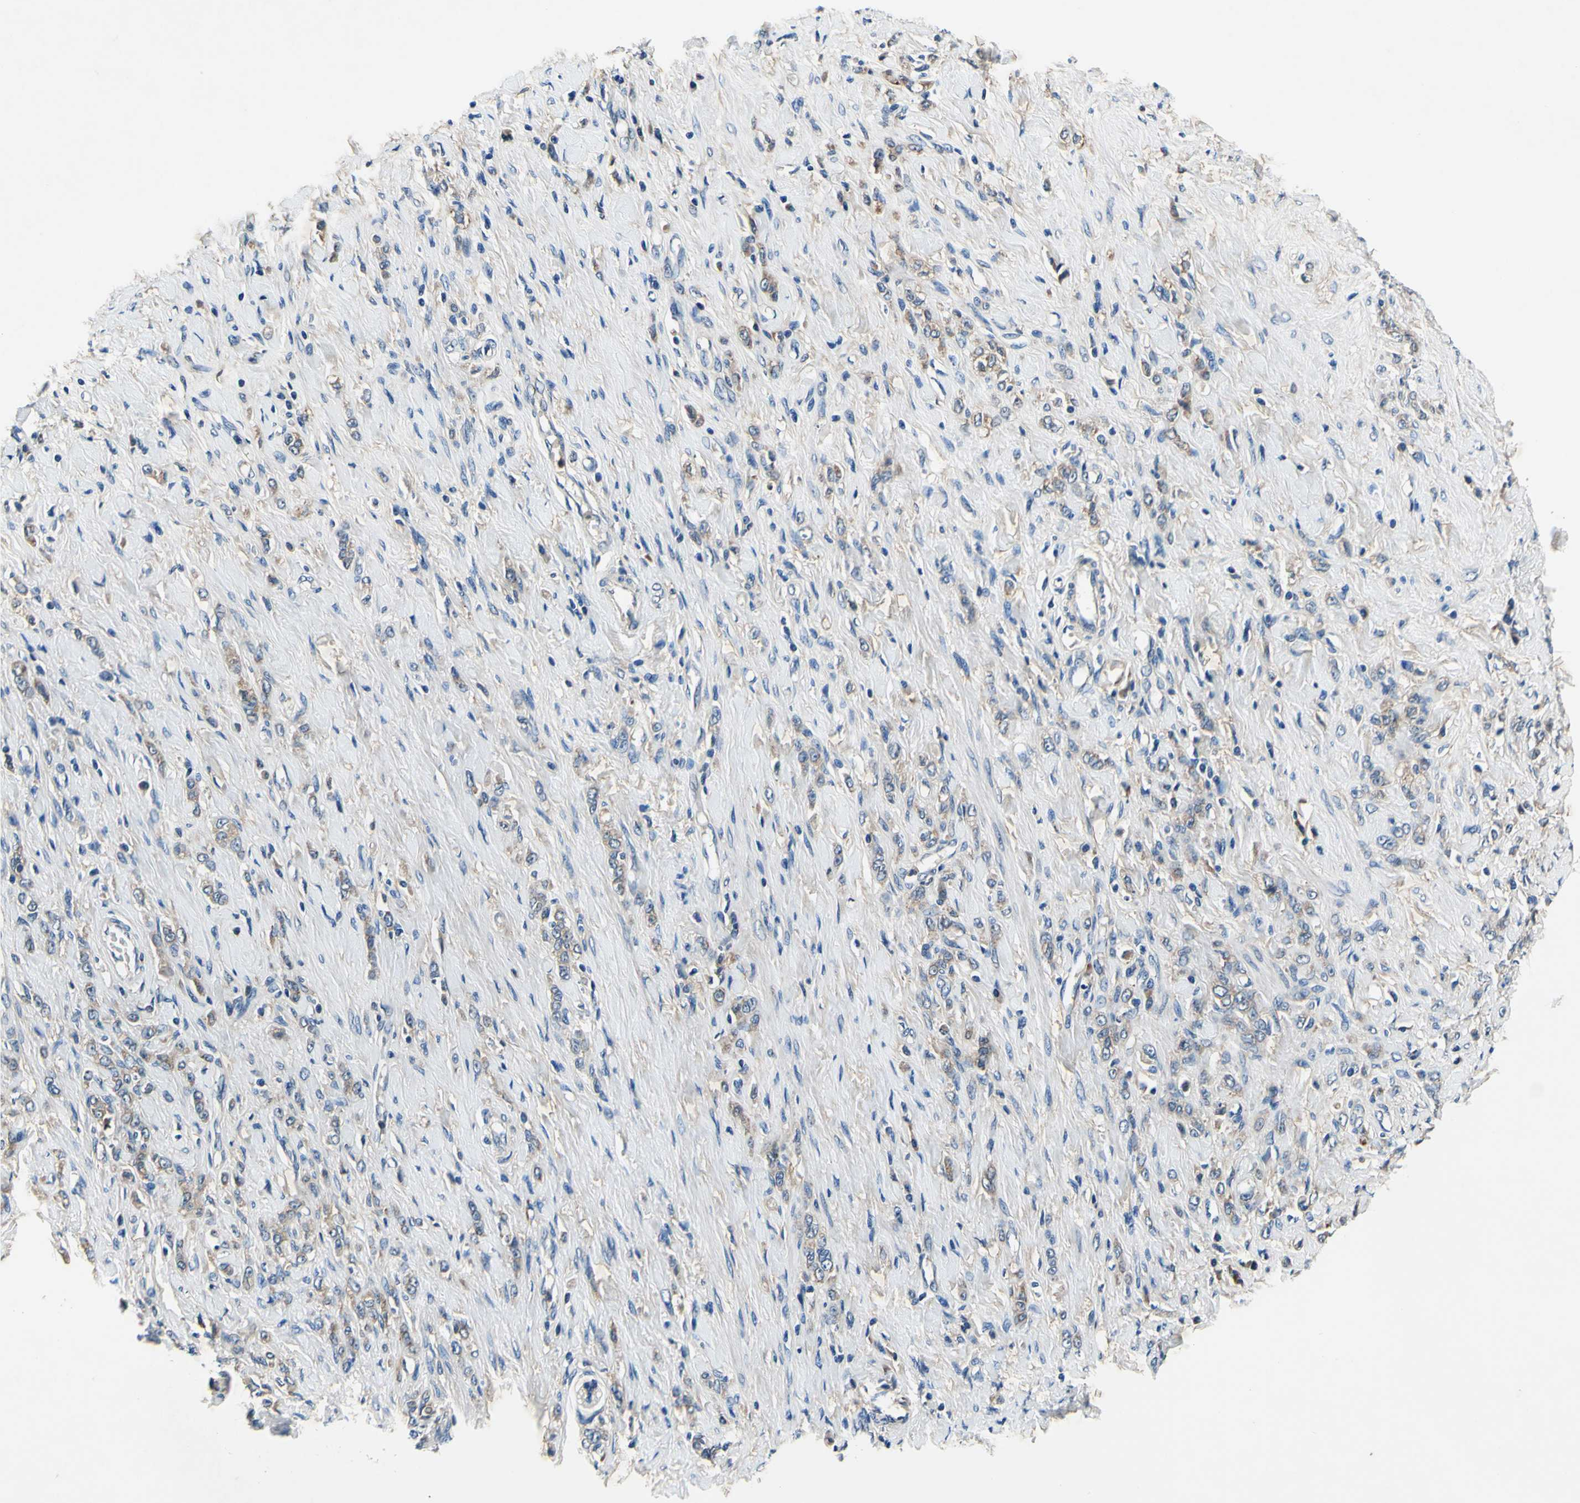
{"staining": {"intensity": "weak", "quantity": "25%-75%", "location": "cytoplasmic/membranous"}, "tissue": "stomach cancer", "cell_type": "Tumor cells", "image_type": "cancer", "snomed": [{"axis": "morphology", "description": "Adenocarcinoma, NOS"}, {"axis": "topography", "description": "Stomach"}], "caption": "Brown immunohistochemical staining in human stomach adenocarcinoma exhibits weak cytoplasmic/membranous expression in about 25%-75% of tumor cells.", "gene": "PLA2G4A", "patient": {"sex": "male", "age": 82}}